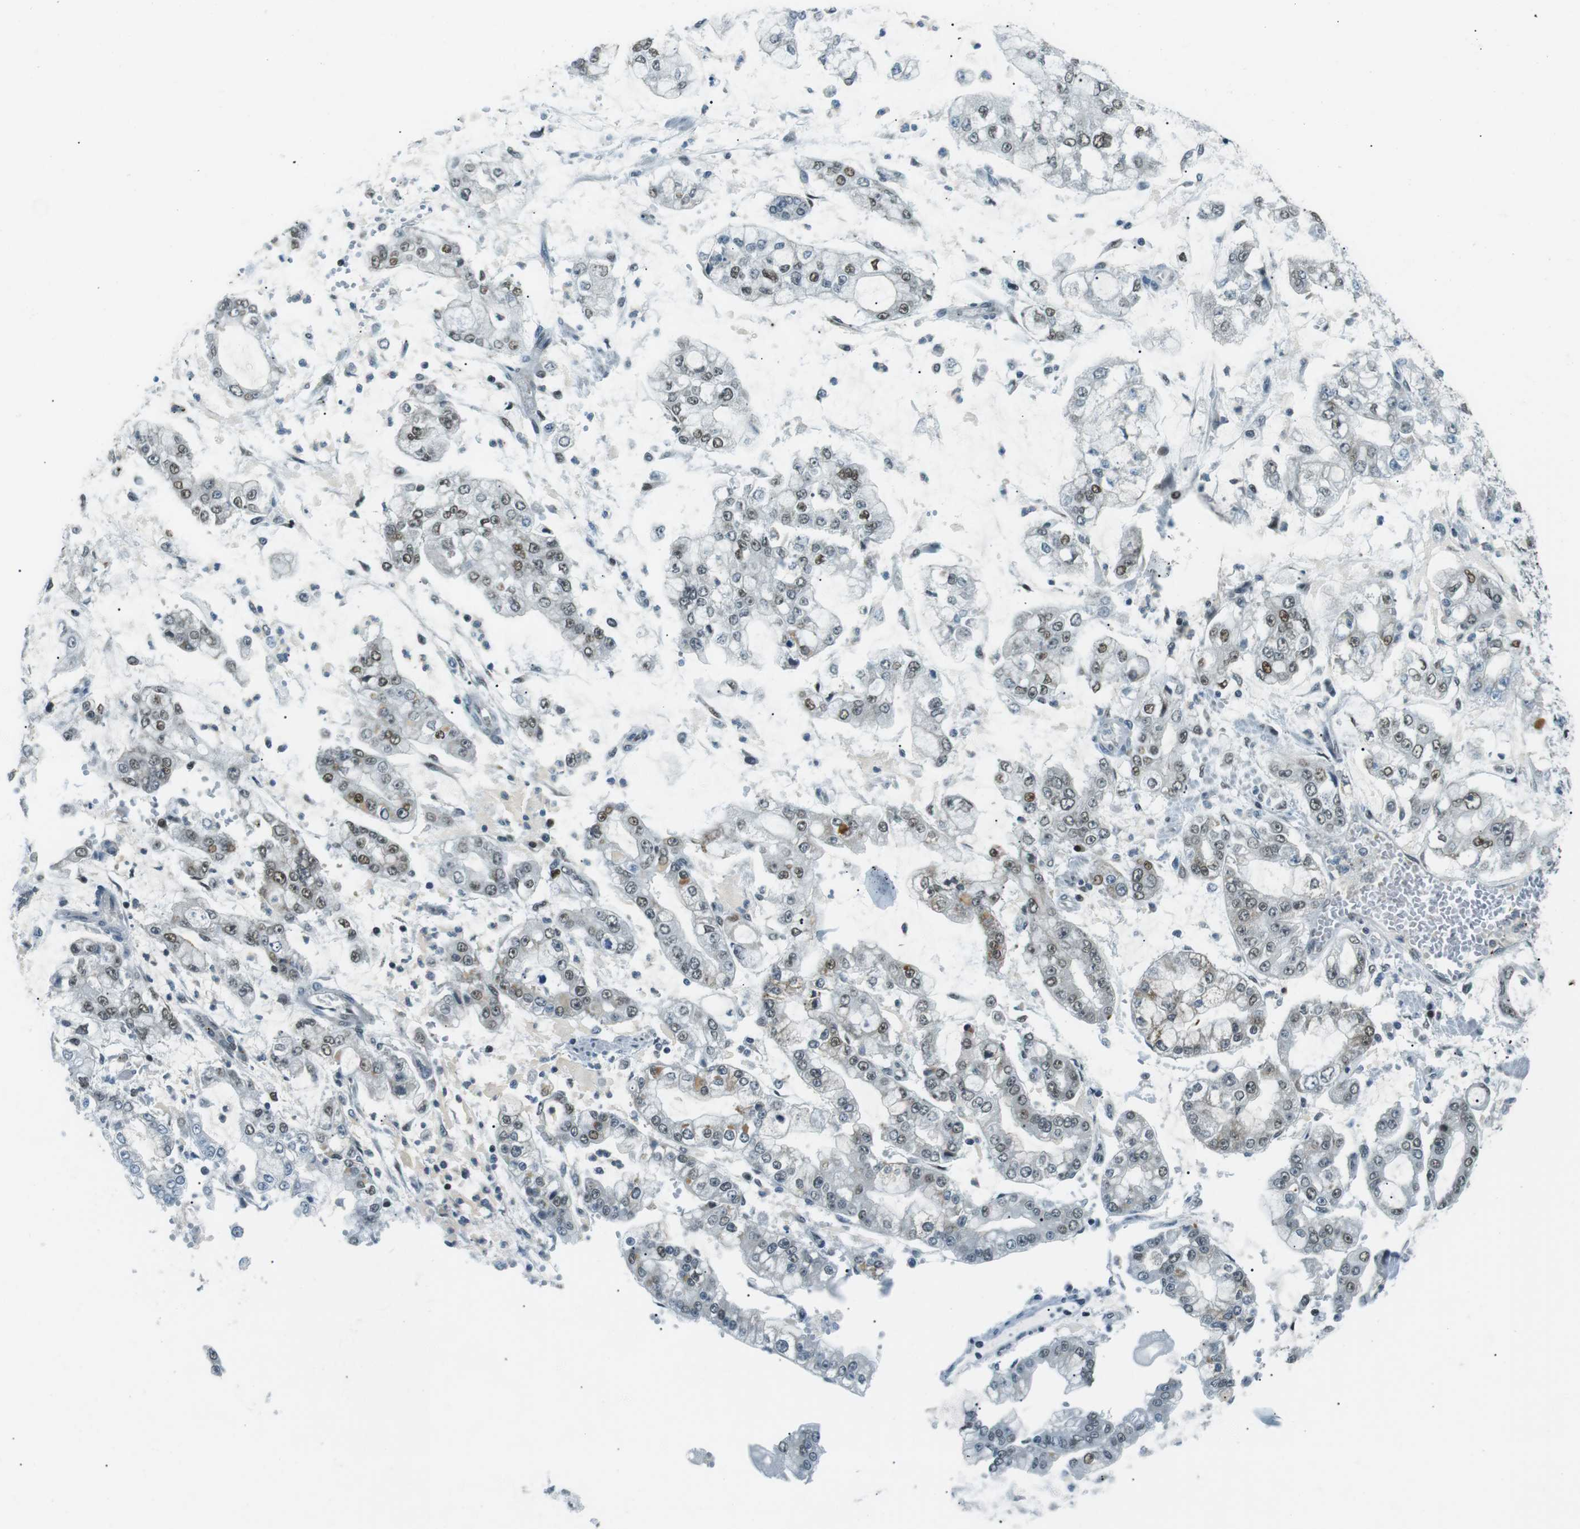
{"staining": {"intensity": "moderate", "quantity": "<25%", "location": "nuclear"}, "tissue": "stomach cancer", "cell_type": "Tumor cells", "image_type": "cancer", "snomed": [{"axis": "morphology", "description": "Adenocarcinoma, NOS"}, {"axis": "topography", "description": "Stomach"}], "caption": "Stomach cancer stained with a protein marker demonstrates moderate staining in tumor cells.", "gene": "PJA1", "patient": {"sex": "male", "age": 76}}